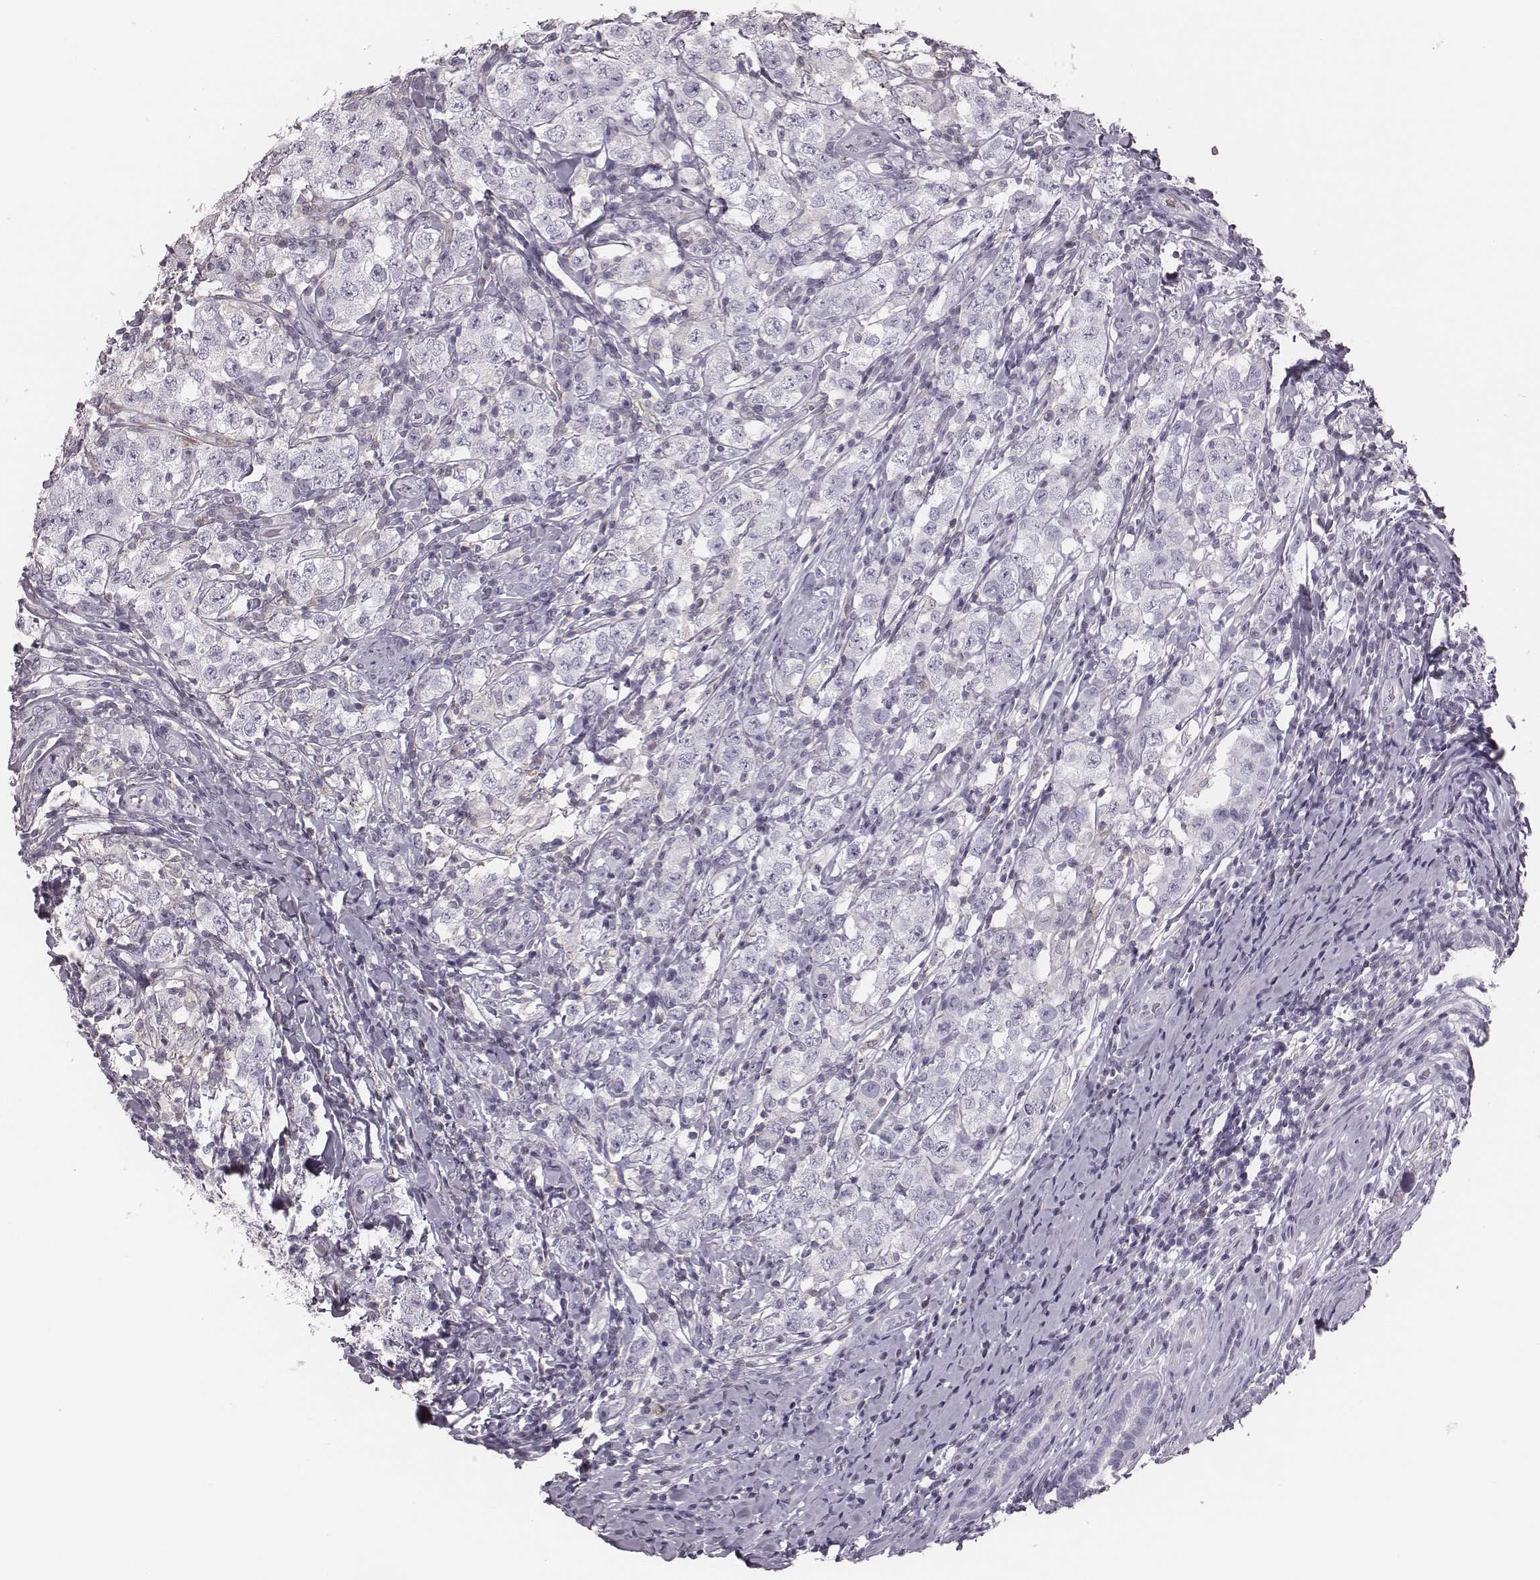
{"staining": {"intensity": "negative", "quantity": "none", "location": "none"}, "tissue": "testis cancer", "cell_type": "Tumor cells", "image_type": "cancer", "snomed": [{"axis": "morphology", "description": "Seminoma, NOS"}, {"axis": "morphology", "description": "Carcinoma, Embryonal, NOS"}, {"axis": "topography", "description": "Testis"}], "caption": "Immunohistochemical staining of testis cancer demonstrates no significant positivity in tumor cells.", "gene": "ZNF365", "patient": {"sex": "male", "age": 41}}